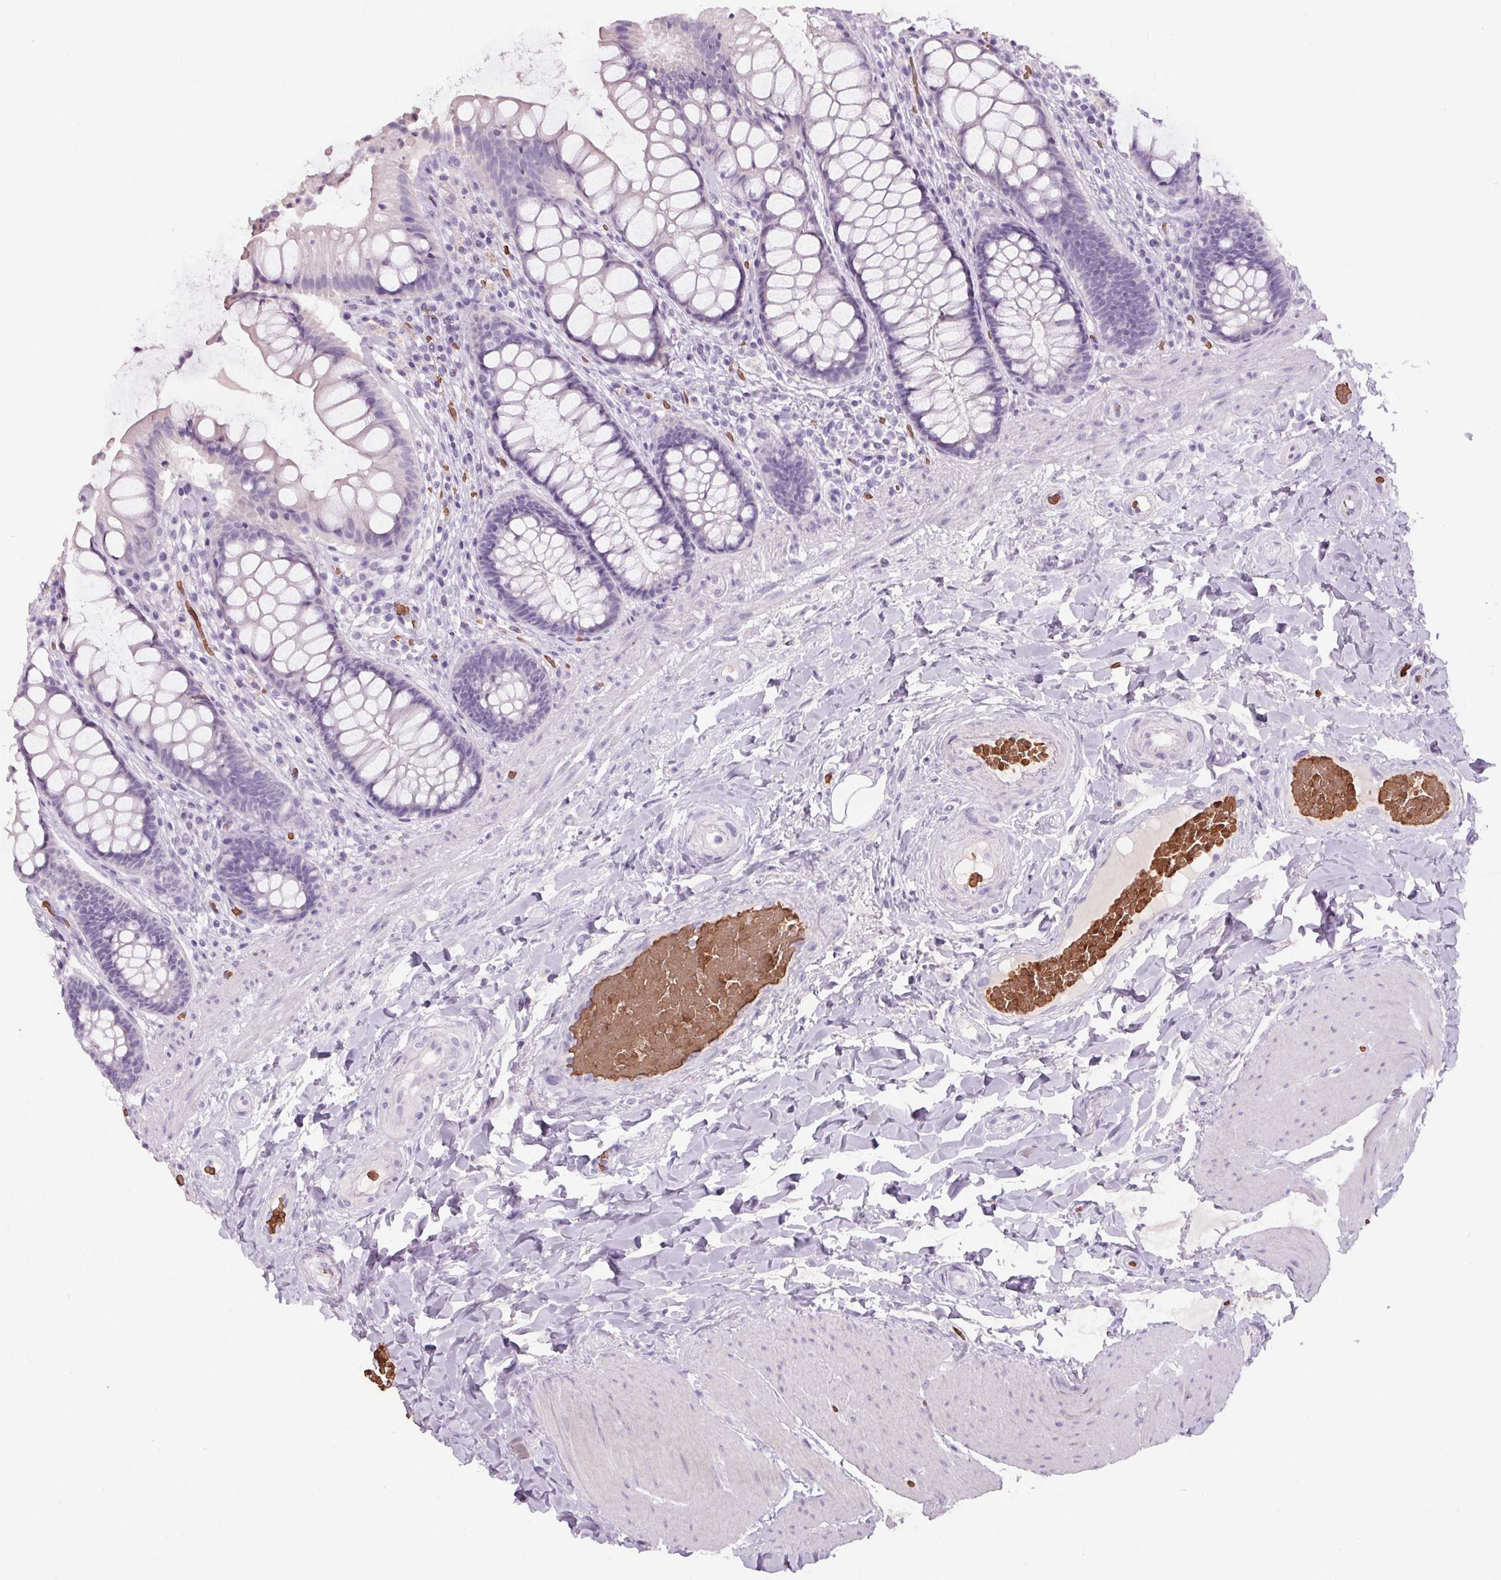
{"staining": {"intensity": "negative", "quantity": "none", "location": "none"}, "tissue": "rectum", "cell_type": "Glandular cells", "image_type": "normal", "snomed": [{"axis": "morphology", "description": "Normal tissue, NOS"}, {"axis": "topography", "description": "Rectum"}], "caption": "A histopathology image of human rectum is negative for staining in glandular cells. The staining was performed using DAB (3,3'-diaminobenzidine) to visualize the protein expression in brown, while the nuclei were stained in blue with hematoxylin (Magnification: 20x).", "gene": "HBQ1", "patient": {"sex": "female", "age": 58}}